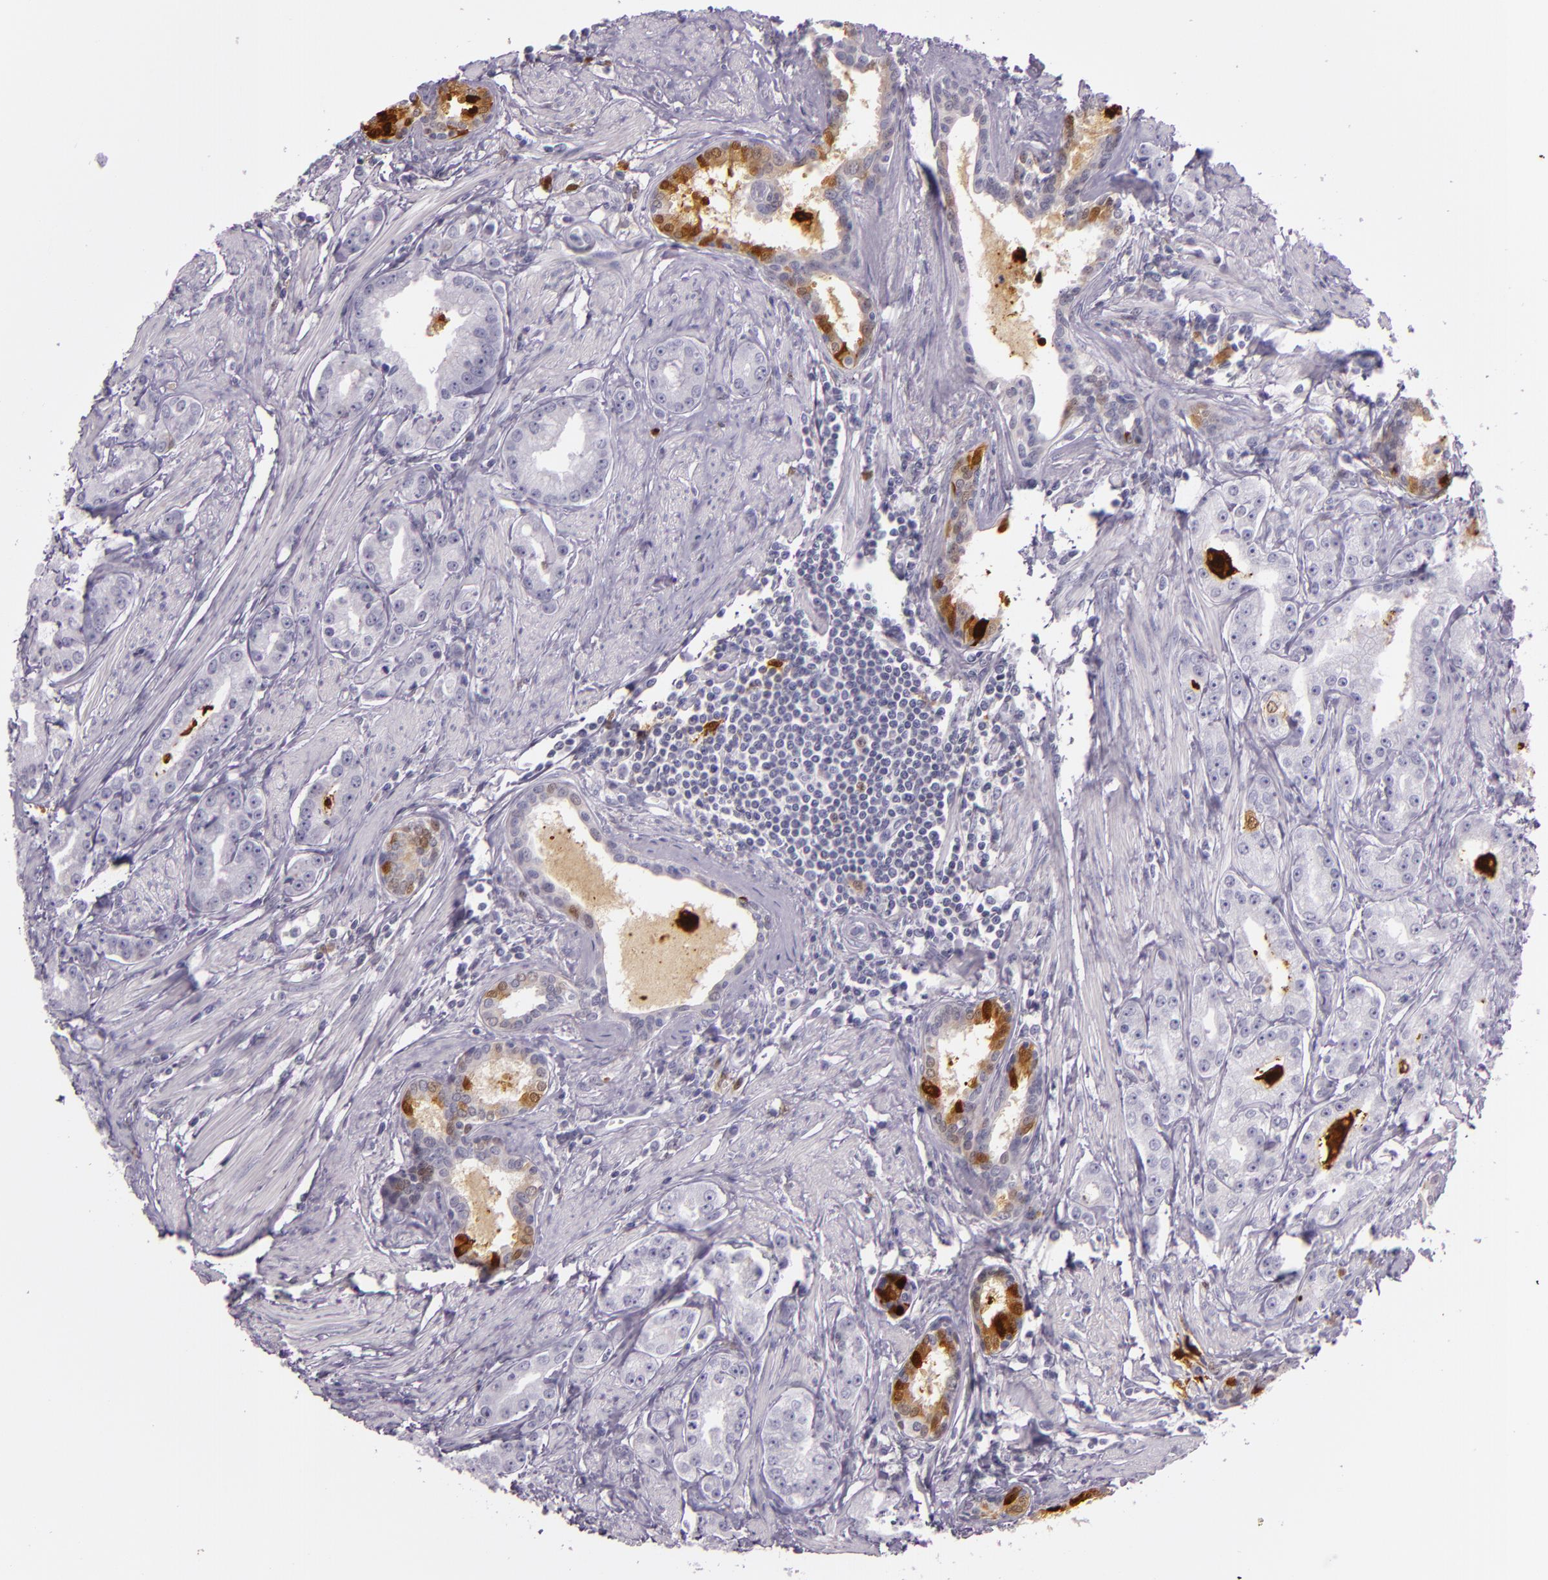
{"staining": {"intensity": "strong", "quantity": "<25%", "location": "nuclear"}, "tissue": "prostate cancer", "cell_type": "Tumor cells", "image_type": "cancer", "snomed": [{"axis": "morphology", "description": "Adenocarcinoma, Medium grade"}, {"axis": "topography", "description": "Prostate"}], "caption": "Human medium-grade adenocarcinoma (prostate) stained with a brown dye shows strong nuclear positive positivity in approximately <25% of tumor cells.", "gene": "MT1A", "patient": {"sex": "male", "age": 72}}